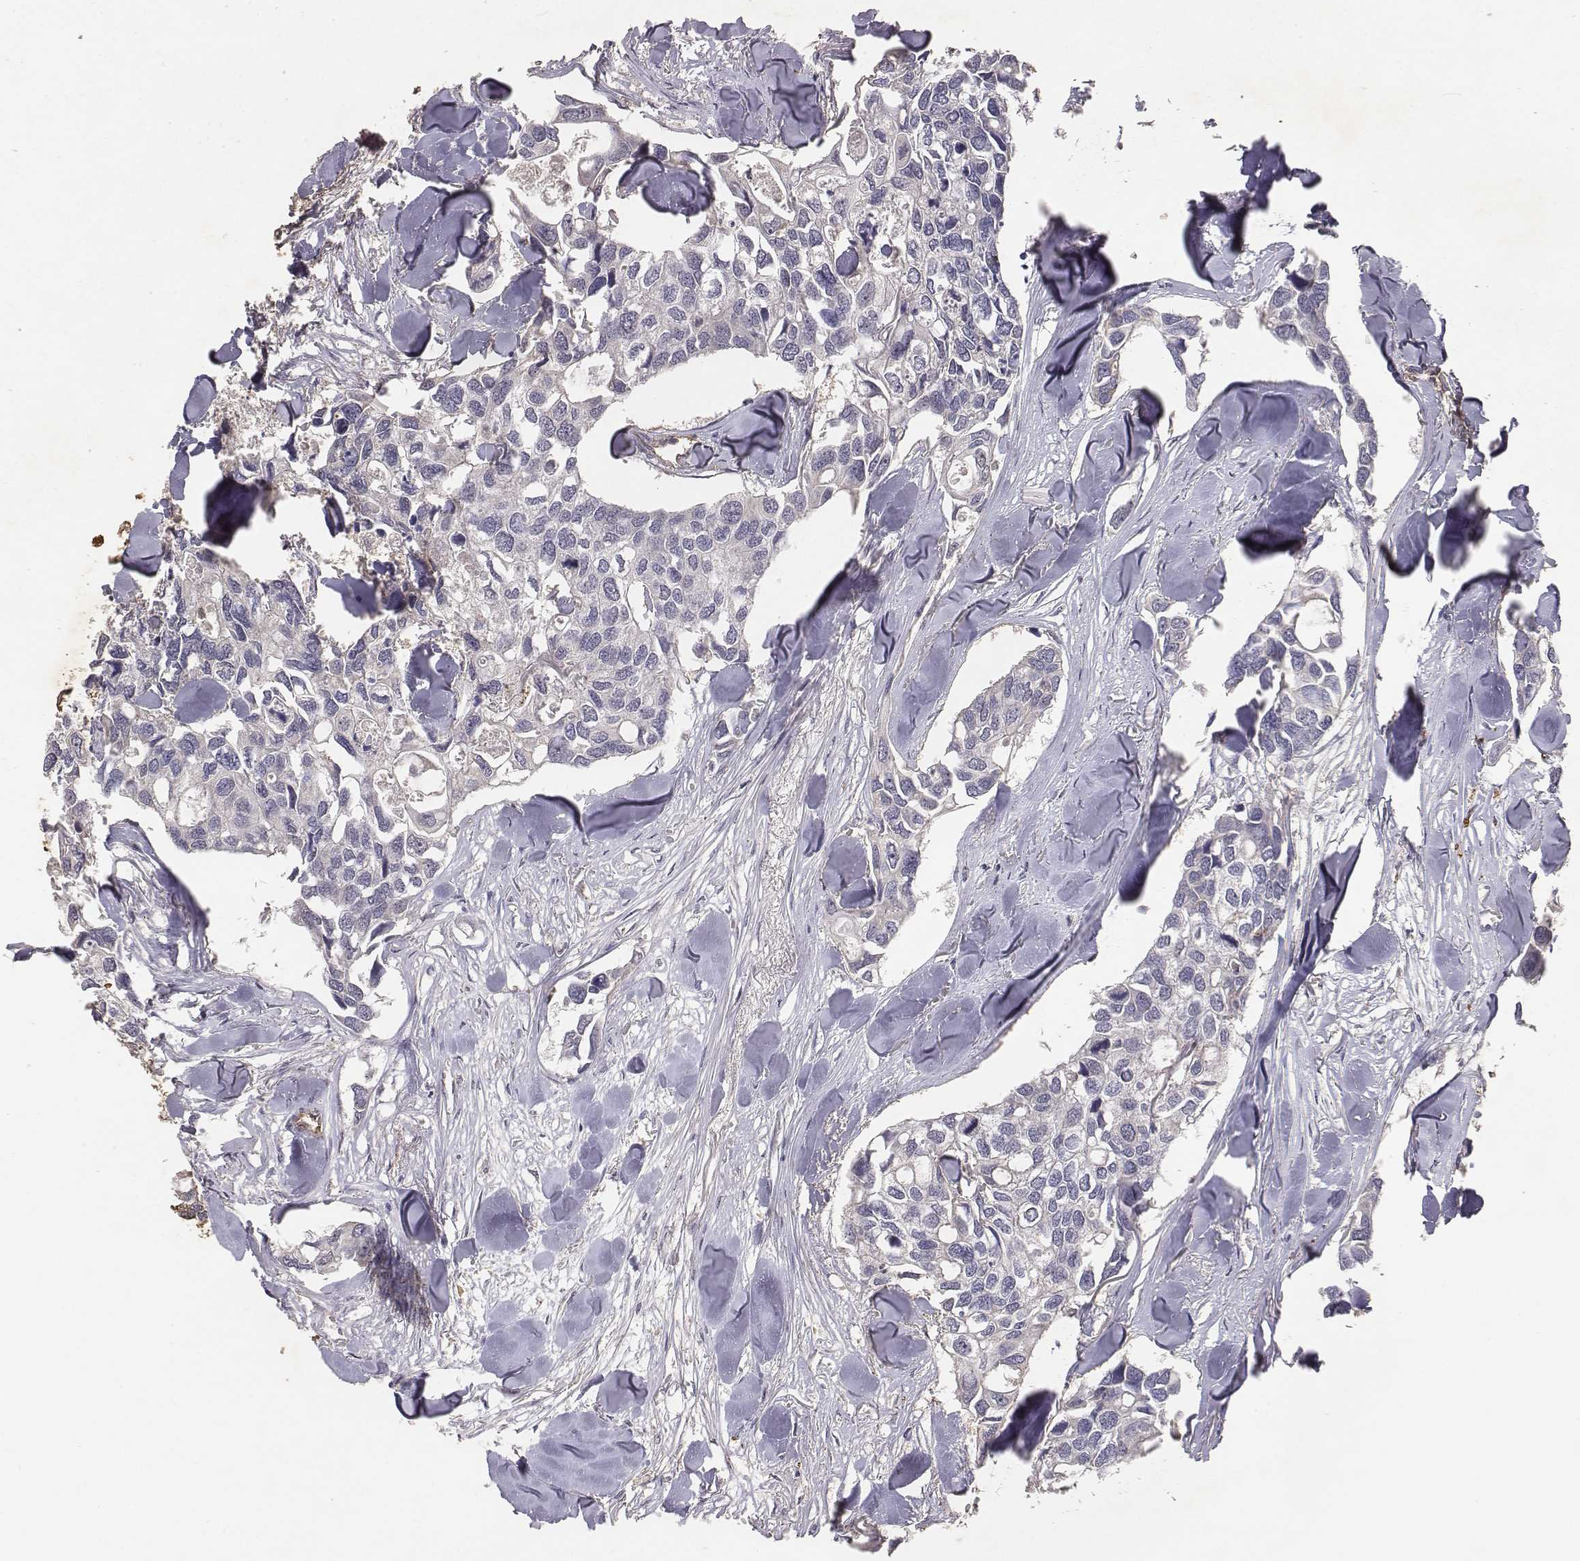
{"staining": {"intensity": "negative", "quantity": "none", "location": "none"}, "tissue": "breast cancer", "cell_type": "Tumor cells", "image_type": "cancer", "snomed": [{"axis": "morphology", "description": "Duct carcinoma"}, {"axis": "topography", "description": "Breast"}], "caption": "Infiltrating ductal carcinoma (breast) was stained to show a protein in brown. There is no significant expression in tumor cells.", "gene": "PTPRG", "patient": {"sex": "female", "age": 83}}